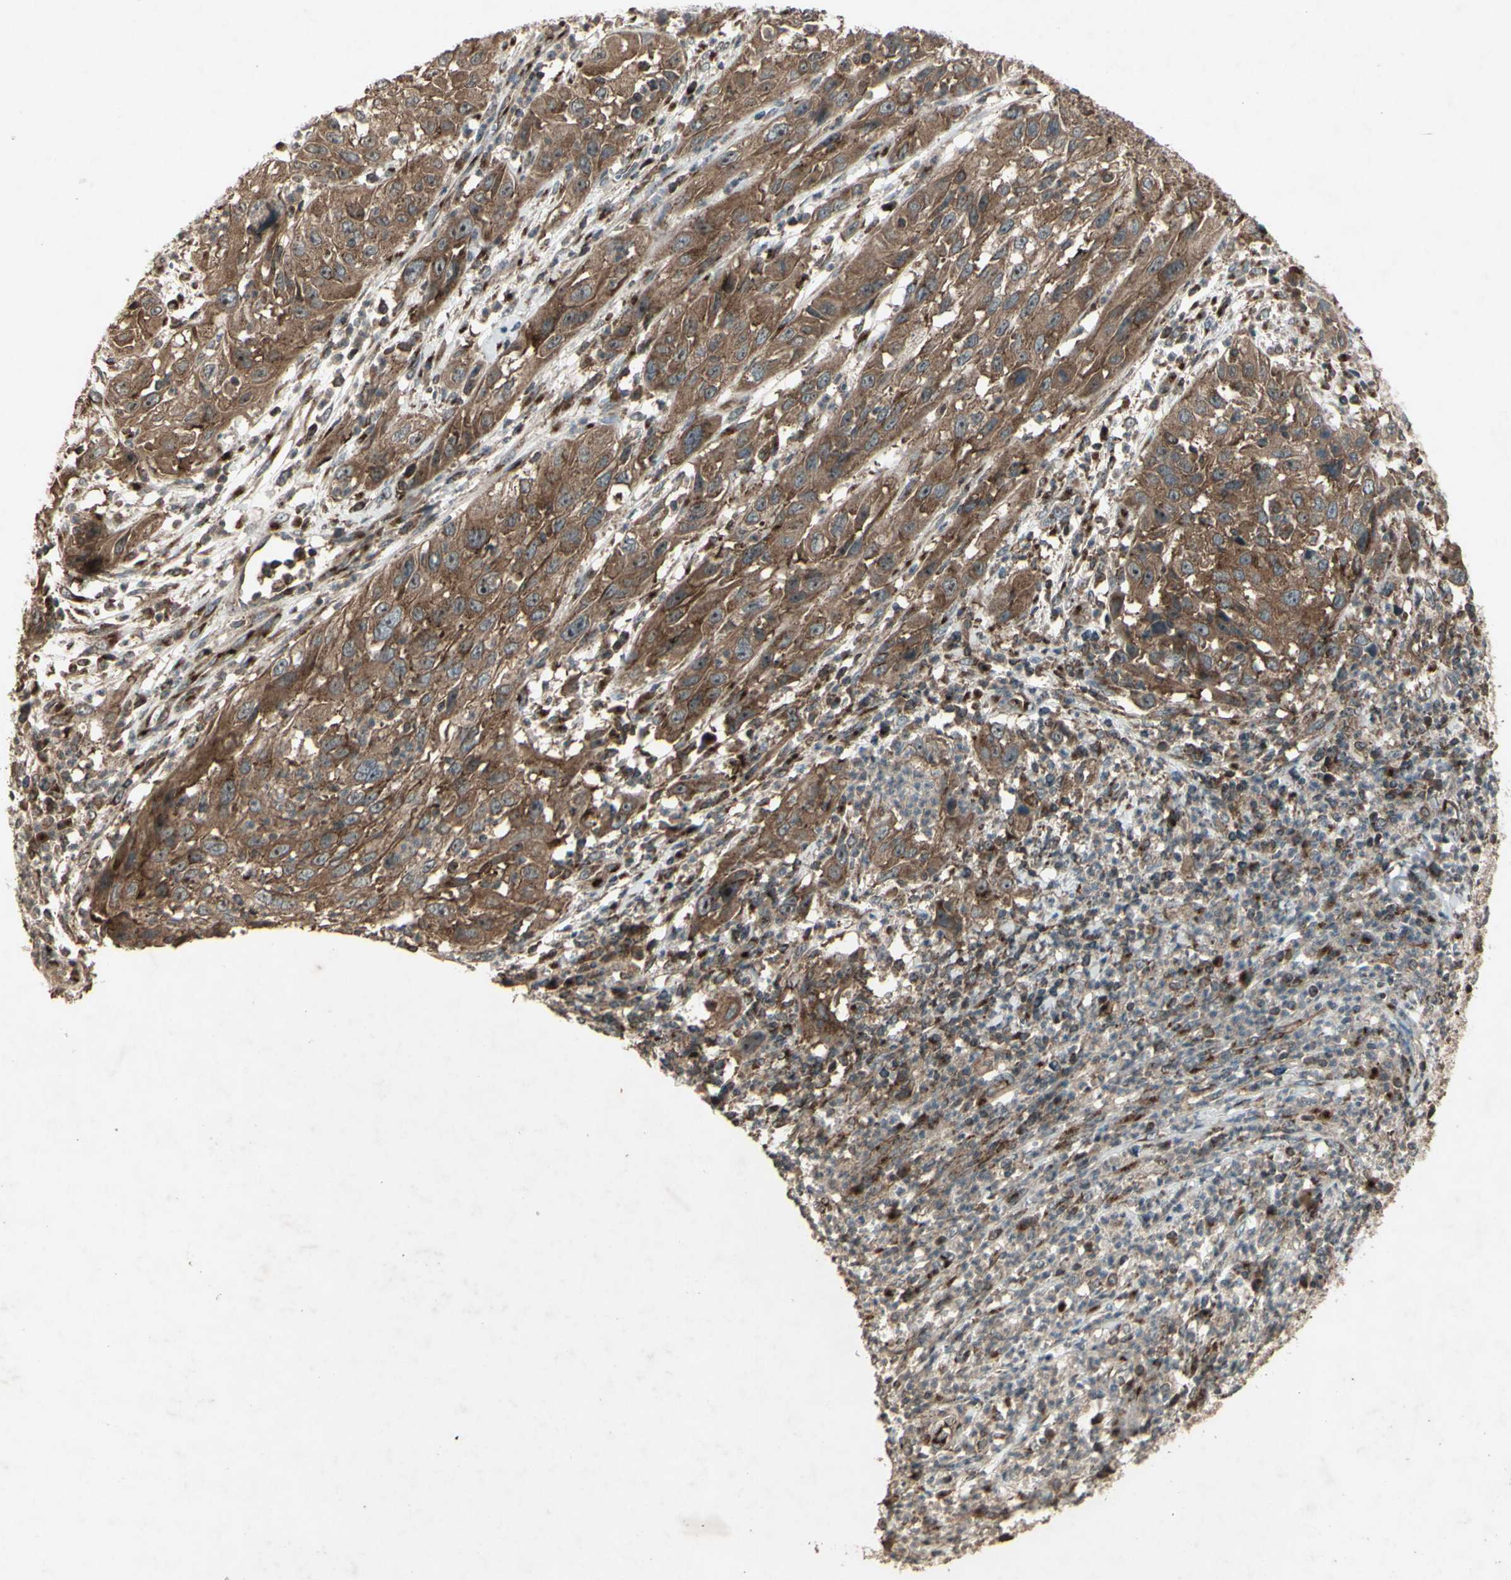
{"staining": {"intensity": "moderate", "quantity": ">75%", "location": "cytoplasmic/membranous"}, "tissue": "cervical cancer", "cell_type": "Tumor cells", "image_type": "cancer", "snomed": [{"axis": "morphology", "description": "Squamous cell carcinoma, NOS"}, {"axis": "topography", "description": "Cervix"}], "caption": "Squamous cell carcinoma (cervical) stained with a brown dye exhibits moderate cytoplasmic/membranous positive positivity in approximately >75% of tumor cells.", "gene": "AP1G1", "patient": {"sex": "female", "age": 32}}